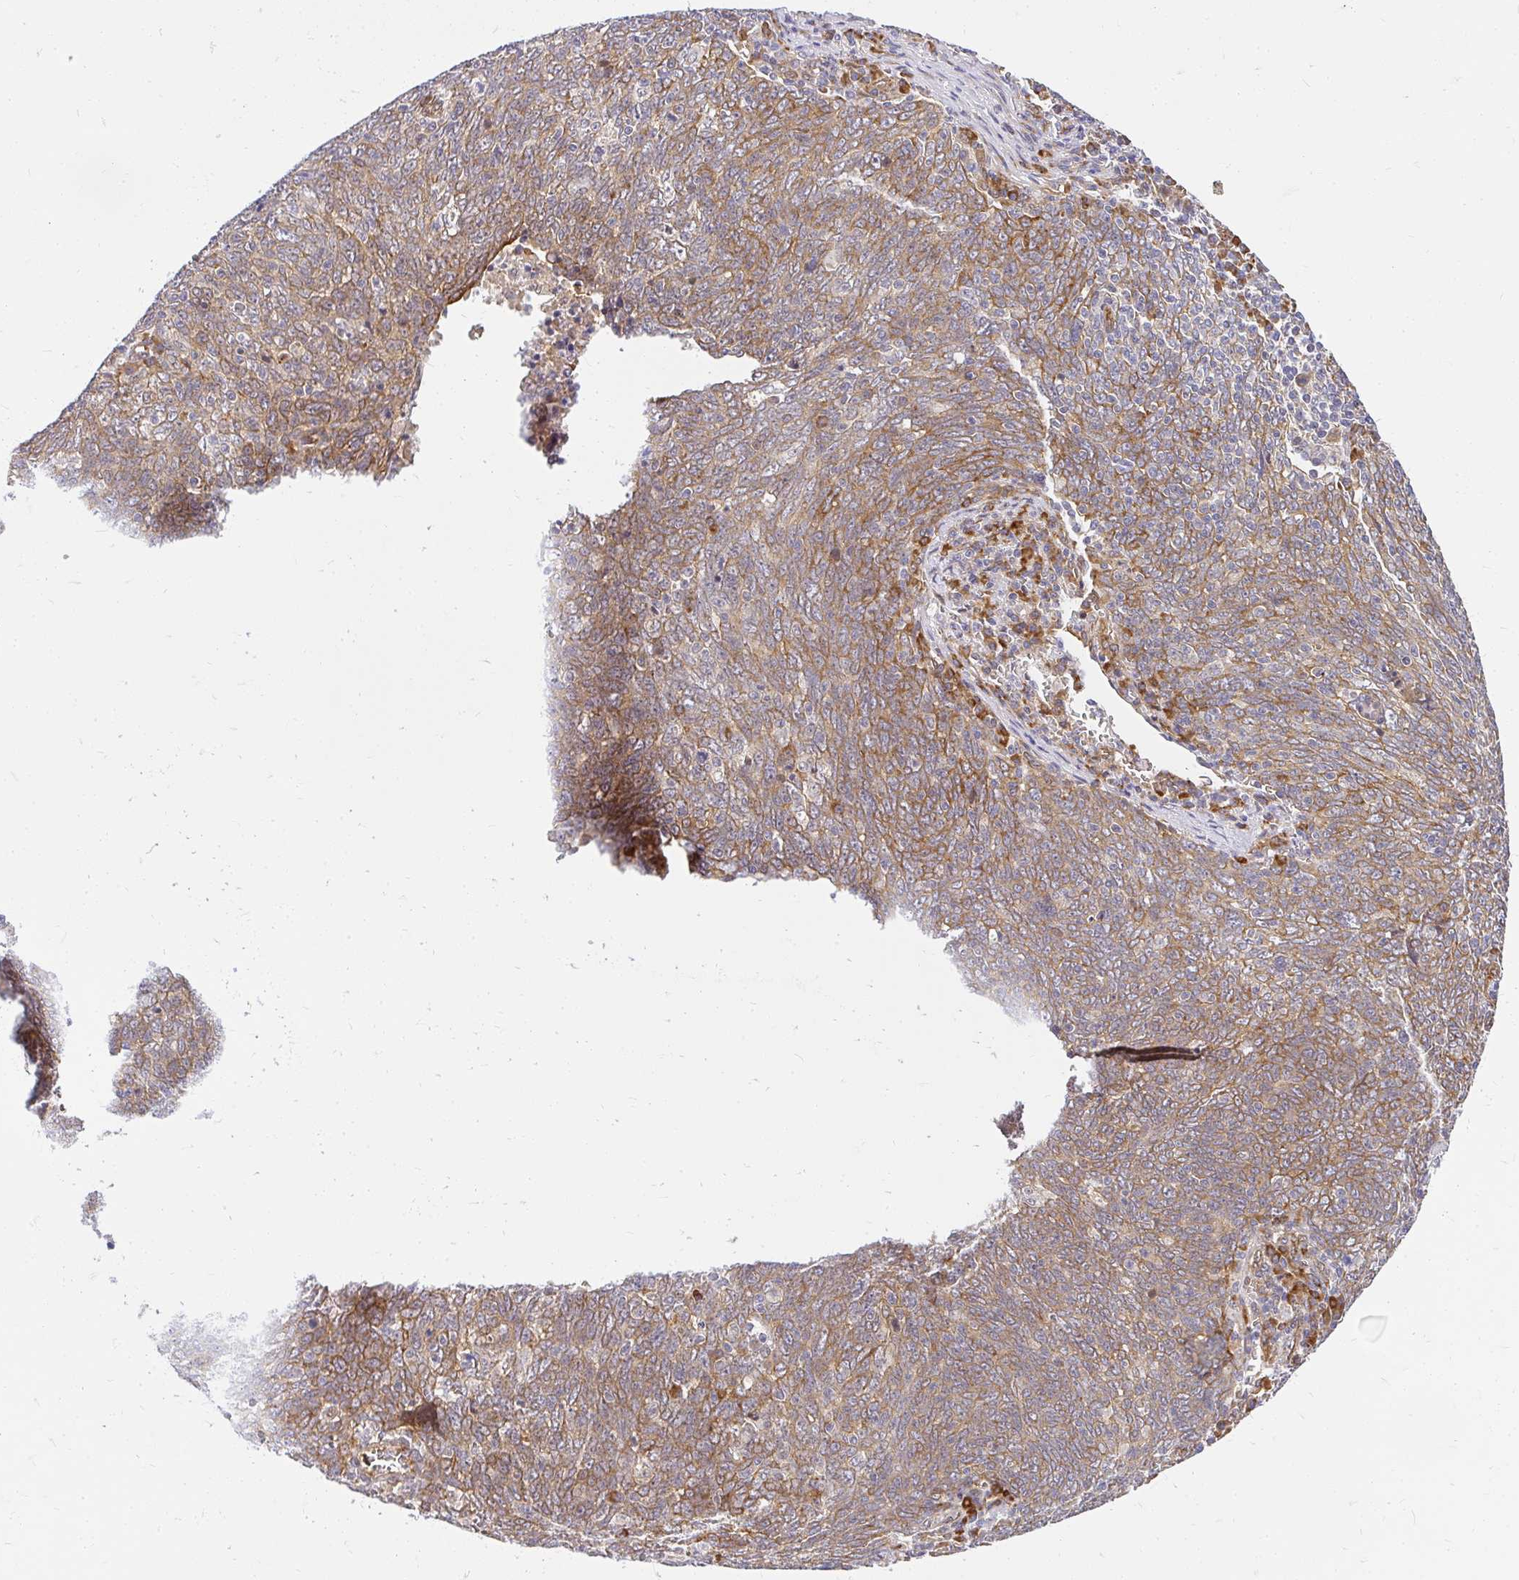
{"staining": {"intensity": "moderate", "quantity": ">75%", "location": "cytoplasmic/membranous"}, "tissue": "lung cancer", "cell_type": "Tumor cells", "image_type": "cancer", "snomed": [{"axis": "morphology", "description": "Squamous cell carcinoma, NOS"}, {"axis": "topography", "description": "Lung"}], "caption": "IHC (DAB) staining of human lung cancer (squamous cell carcinoma) demonstrates moderate cytoplasmic/membranous protein expression in approximately >75% of tumor cells.", "gene": "RSKR", "patient": {"sex": "female", "age": 72}}